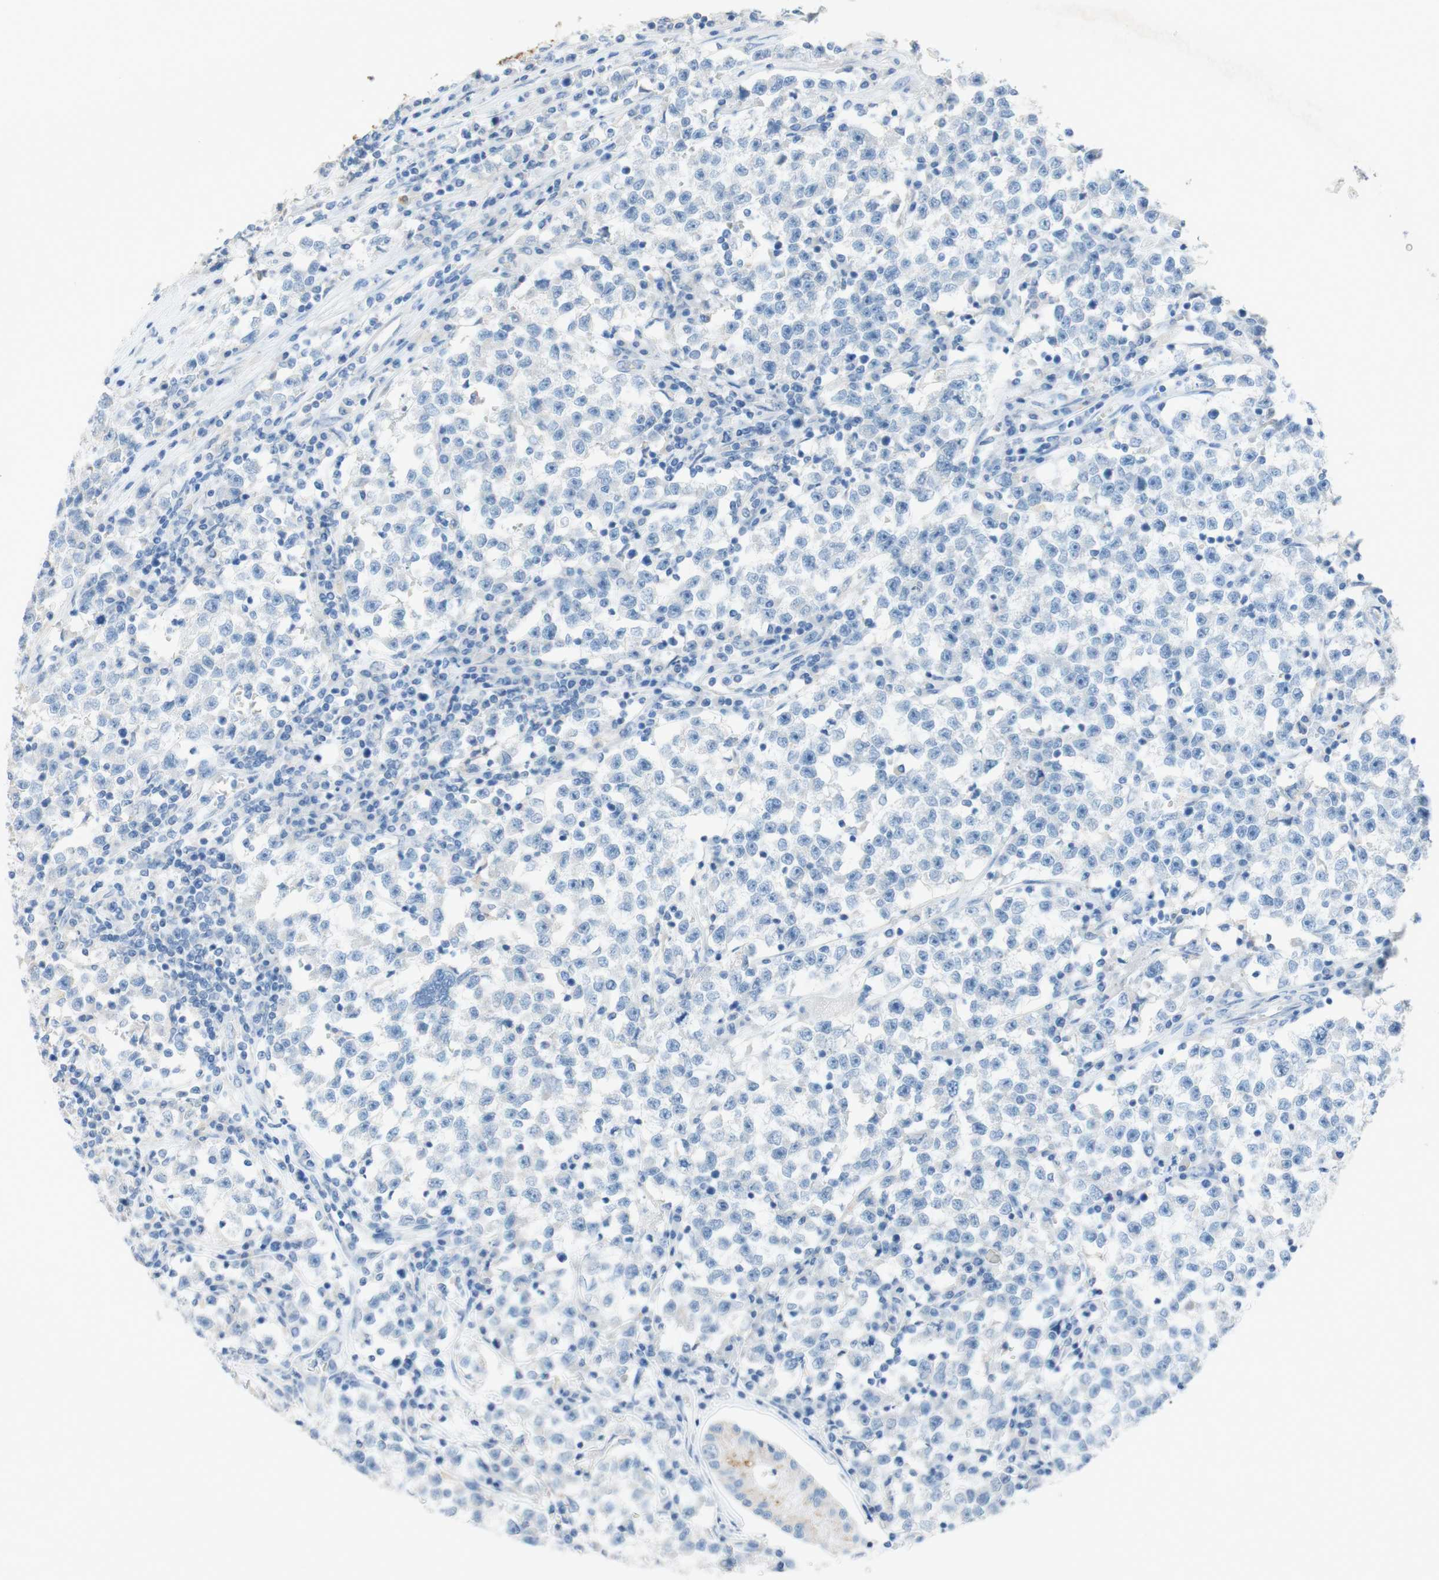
{"staining": {"intensity": "negative", "quantity": "none", "location": "none"}, "tissue": "testis cancer", "cell_type": "Tumor cells", "image_type": "cancer", "snomed": [{"axis": "morphology", "description": "Seminoma, NOS"}, {"axis": "topography", "description": "Testis"}], "caption": "This is a photomicrograph of IHC staining of testis cancer, which shows no expression in tumor cells. (DAB (3,3'-diaminobenzidine) immunohistochemistry (IHC) visualized using brightfield microscopy, high magnification).", "gene": "POLR2J3", "patient": {"sex": "male", "age": 22}}